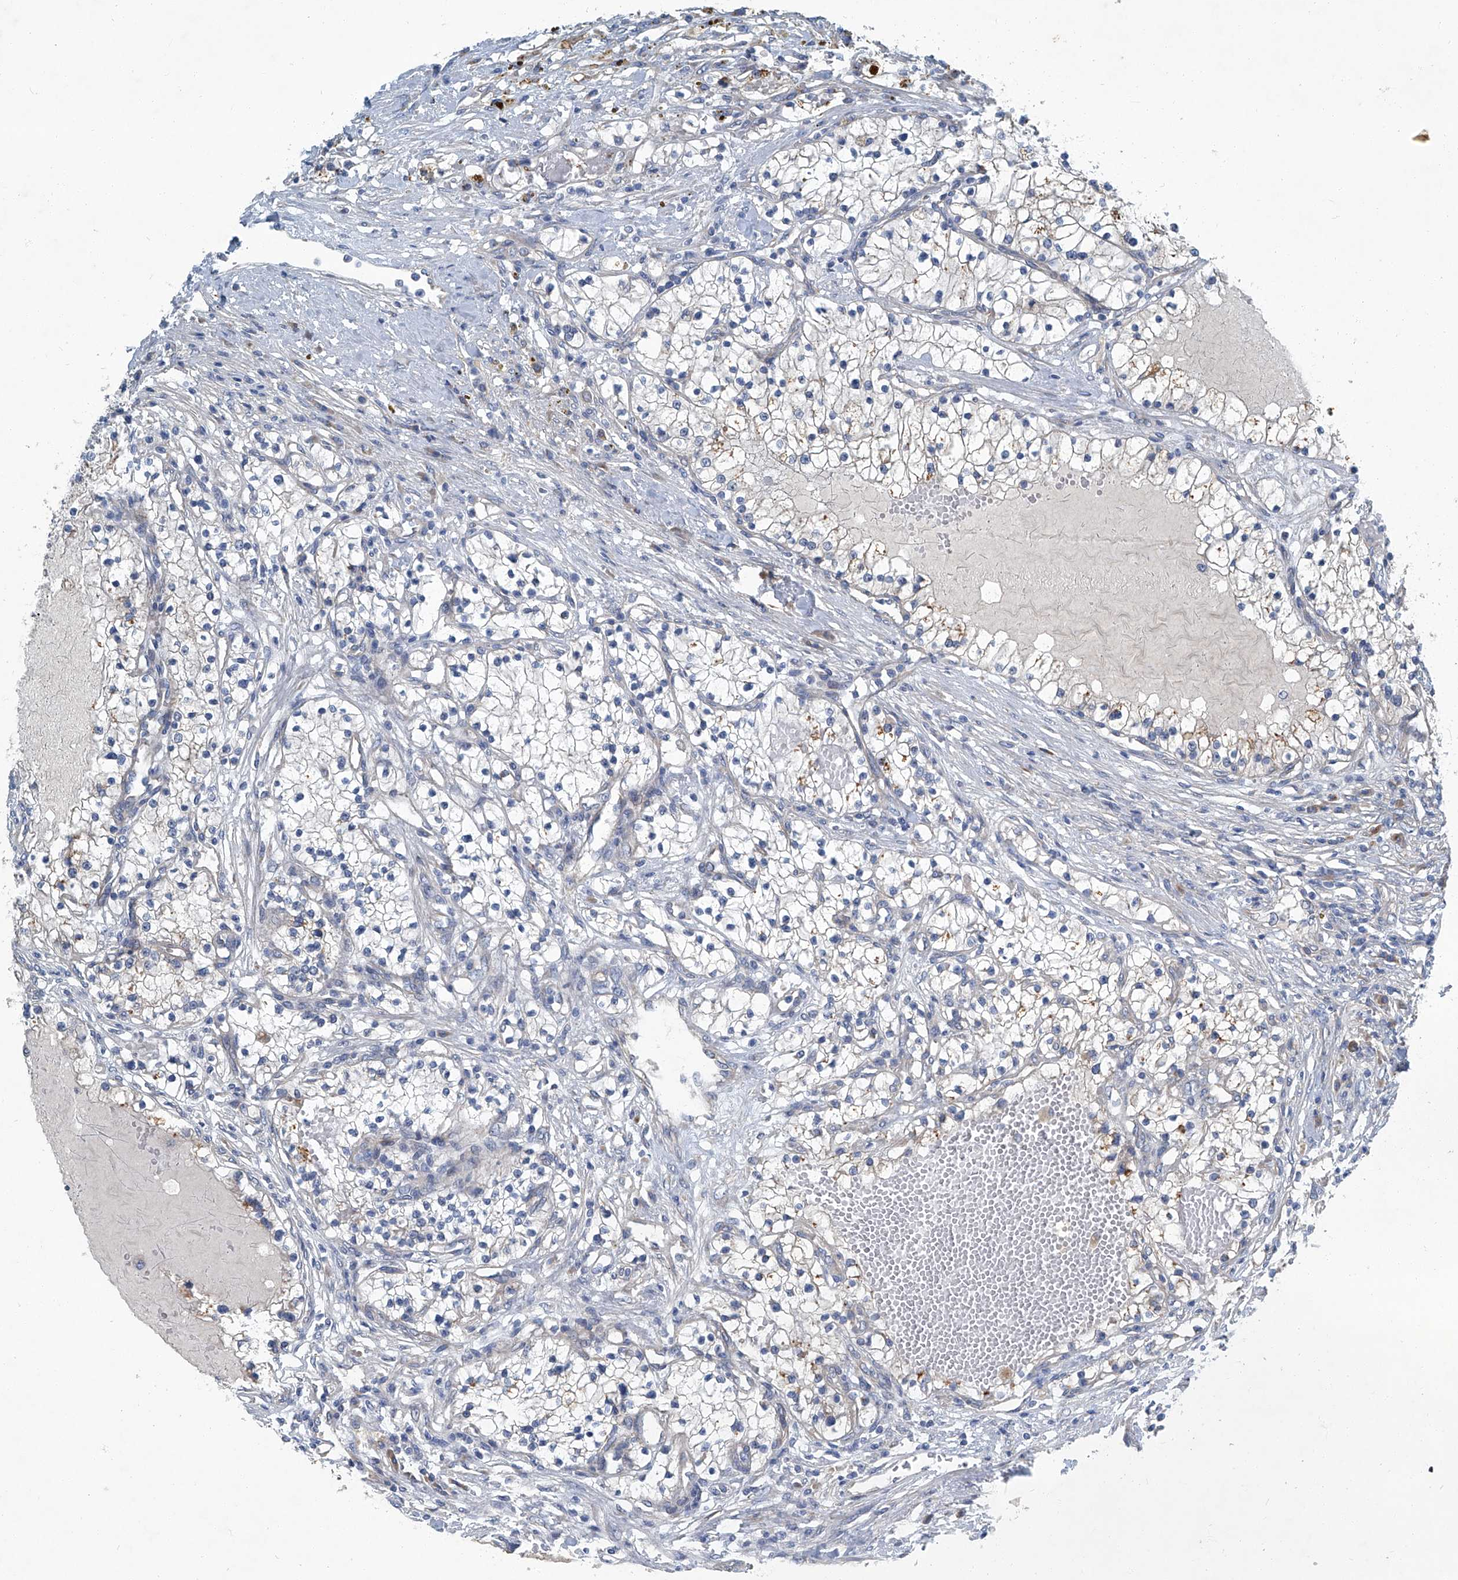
{"staining": {"intensity": "moderate", "quantity": "<25%", "location": "cytoplasmic/membranous"}, "tissue": "renal cancer", "cell_type": "Tumor cells", "image_type": "cancer", "snomed": [{"axis": "morphology", "description": "Normal tissue, NOS"}, {"axis": "morphology", "description": "Adenocarcinoma, NOS"}, {"axis": "topography", "description": "Kidney"}], "caption": "This image reveals immunohistochemistry (IHC) staining of human renal adenocarcinoma, with low moderate cytoplasmic/membranous staining in about <25% of tumor cells.", "gene": "SLC26A11", "patient": {"sex": "male", "age": 68}}